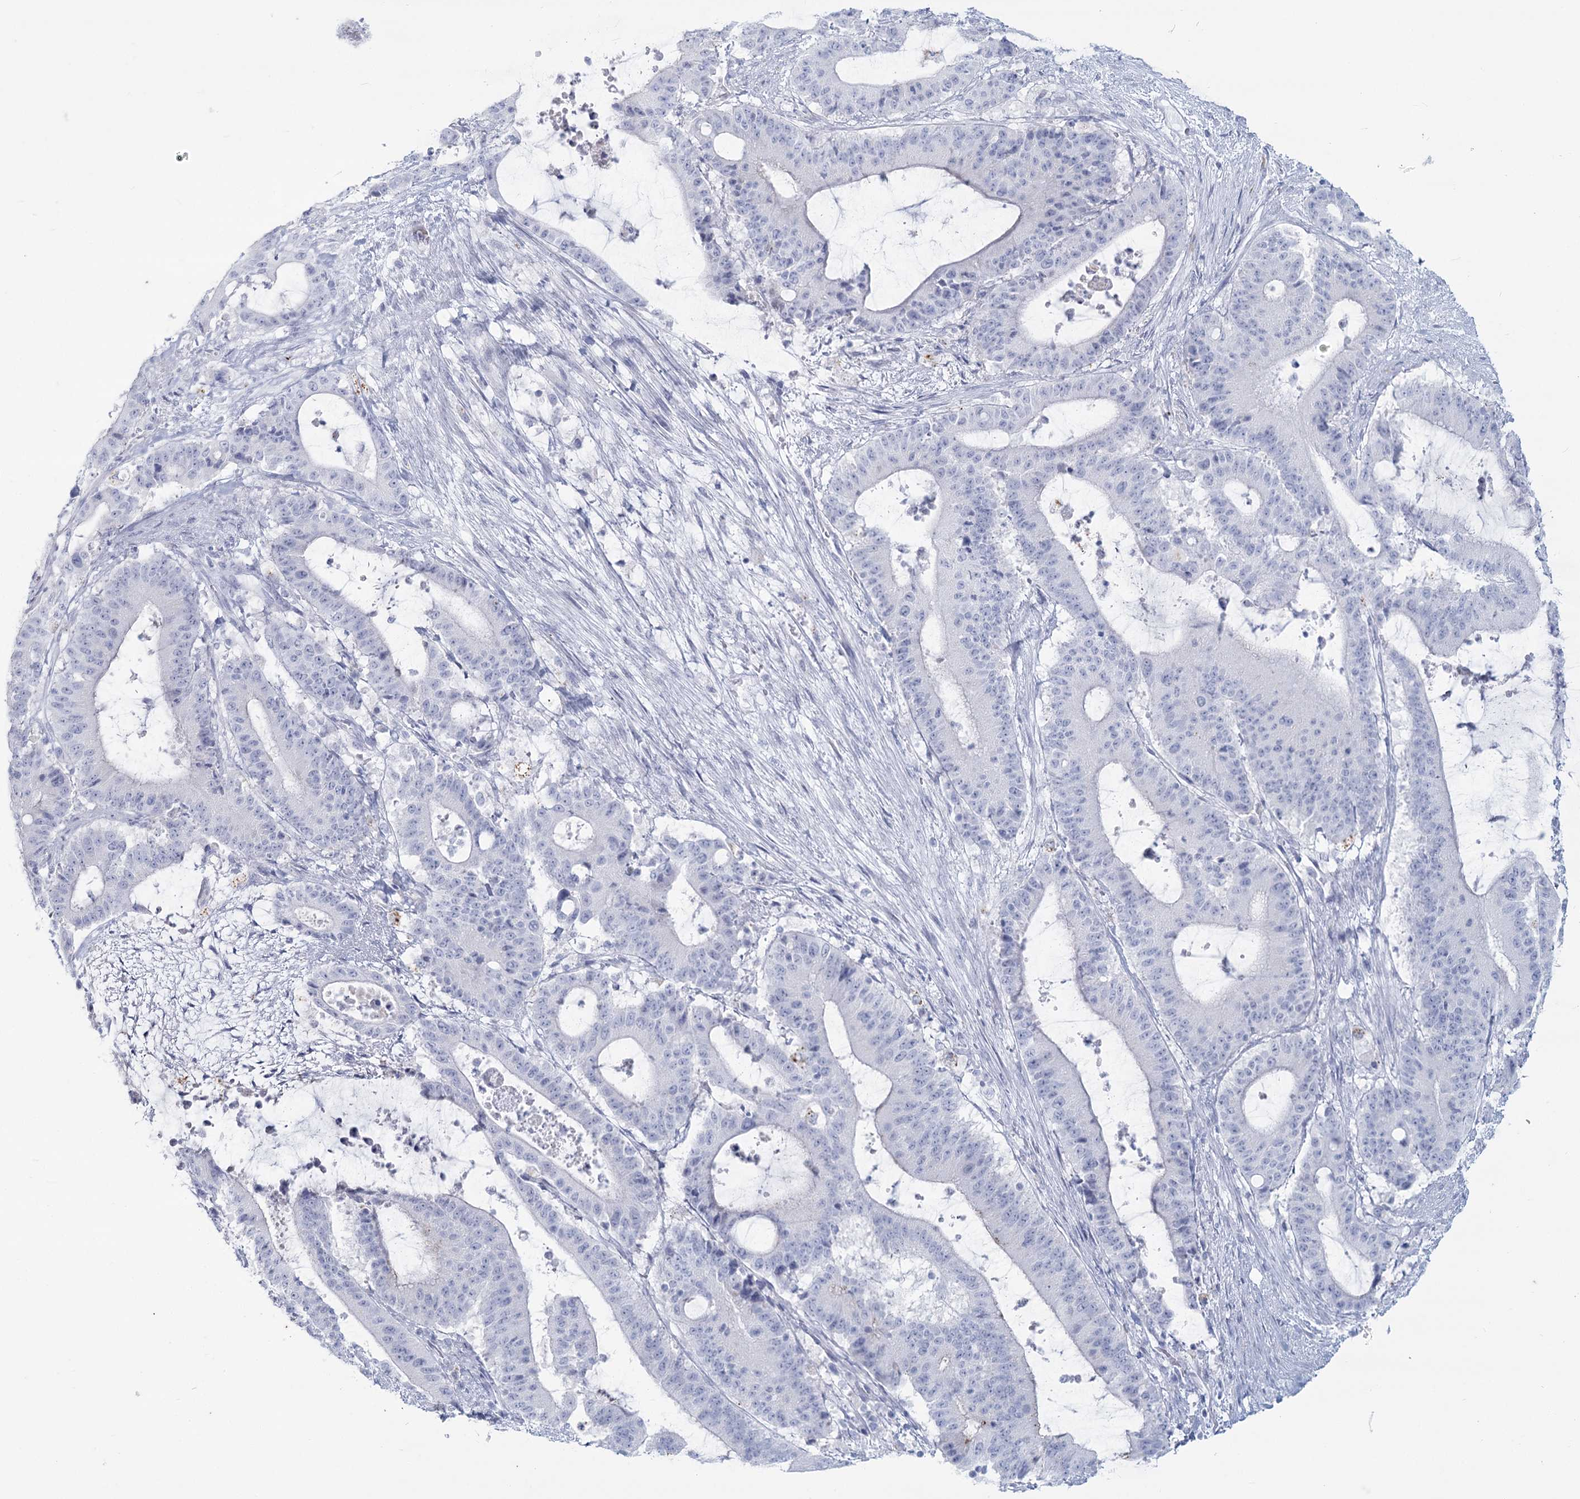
{"staining": {"intensity": "negative", "quantity": "none", "location": "none"}, "tissue": "liver cancer", "cell_type": "Tumor cells", "image_type": "cancer", "snomed": [{"axis": "morphology", "description": "Normal tissue, NOS"}, {"axis": "morphology", "description": "Cholangiocarcinoma"}, {"axis": "topography", "description": "Liver"}, {"axis": "topography", "description": "Peripheral nerve tissue"}], "caption": "IHC image of neoplastic tissue: human cholangiocarcinoma (liver) stained with DAB (3,3'-diaminobenzidine) demonstrates no significant protein staining in tumor cells.", "gene": "SLC6A19", "patient": {"sex": "female", "age": 73}}